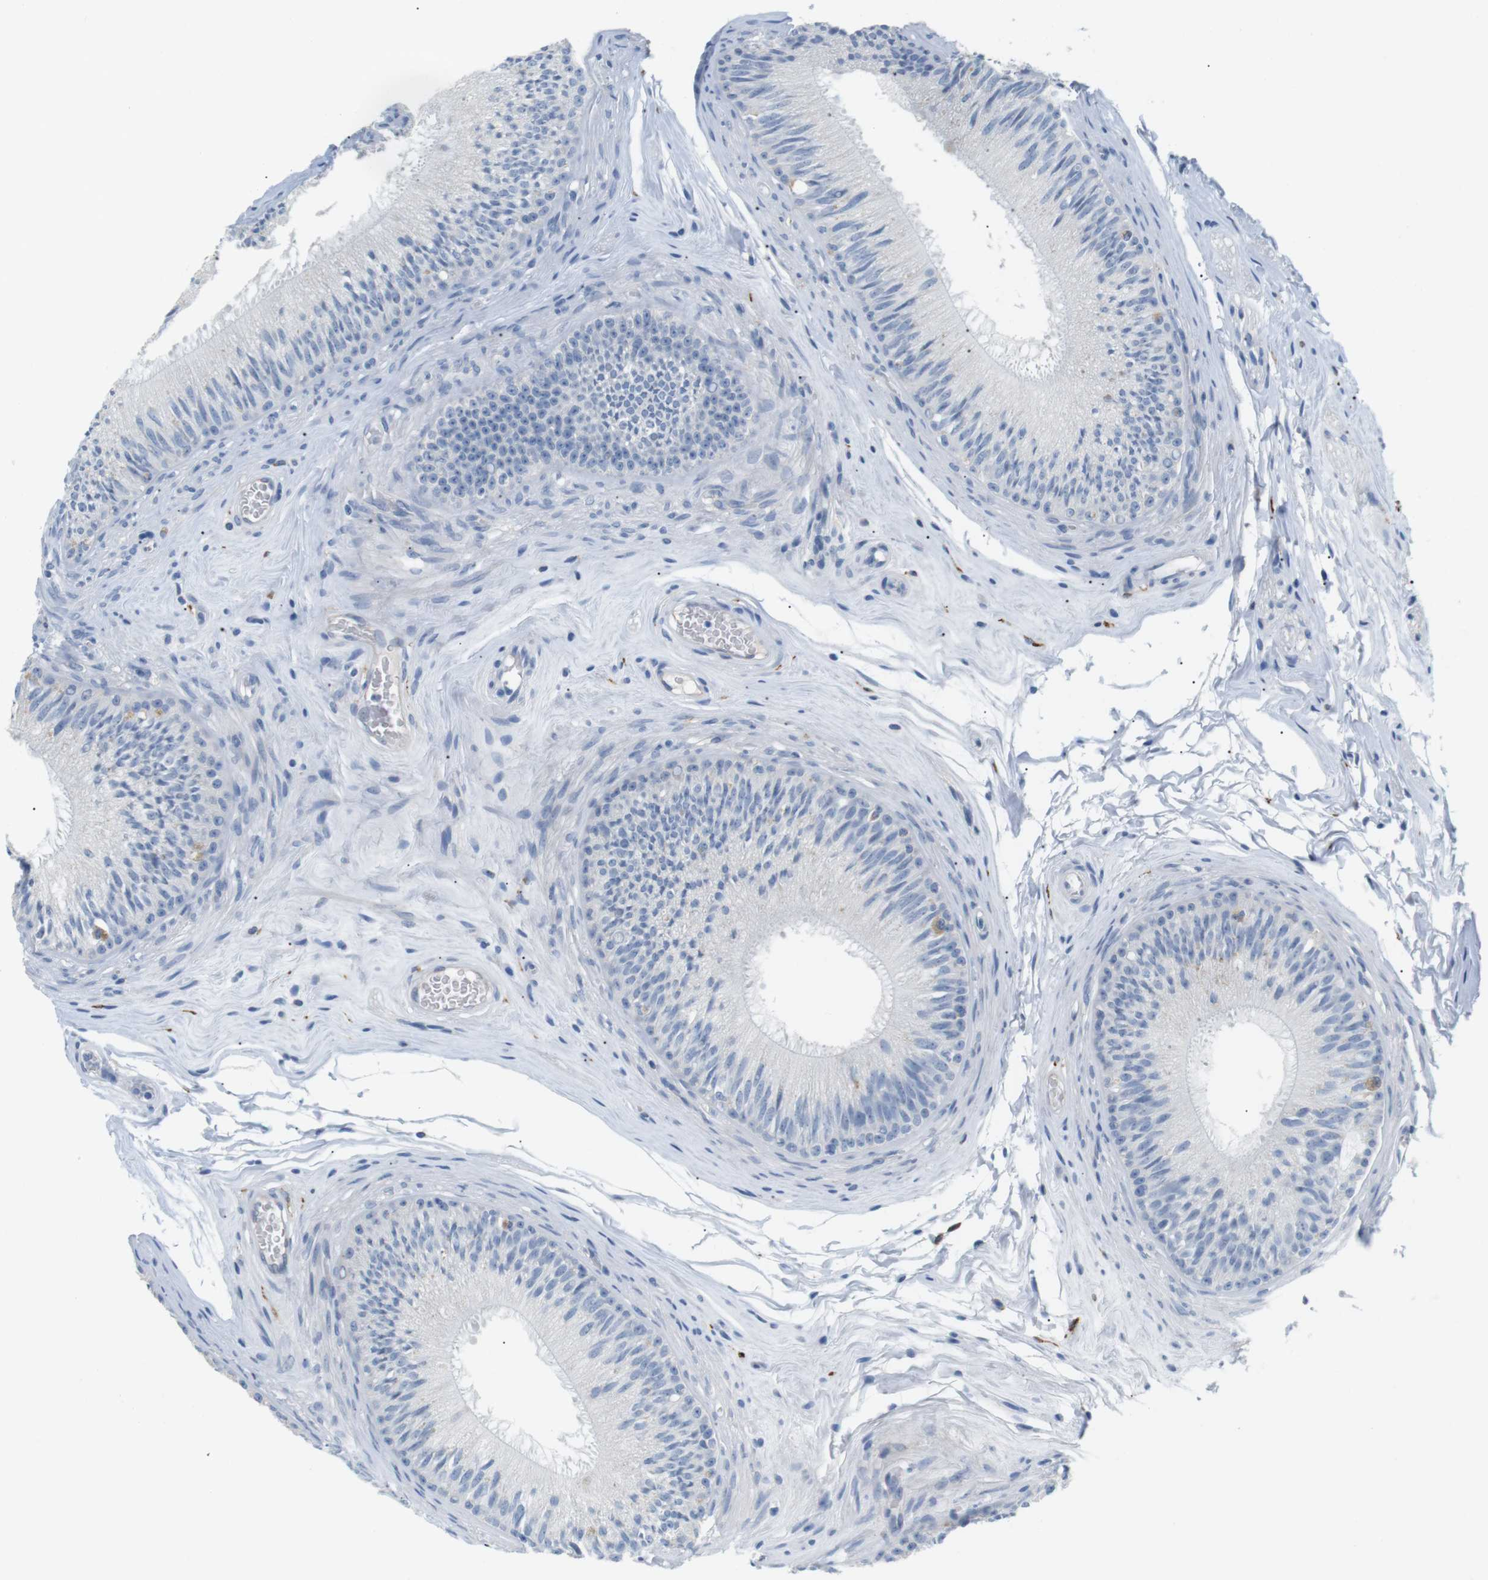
{"staining": {"intensity": "negative", "quantity": "none", "location": "none"}, "tissue": "epididymis", "cell_type": "Glandular cells", "image_type": "normal", "snomed": [{"axis": "morphology", "description": "Normal tissue, NOS"}, {"axis": "topography", "description": "Testis"}, {"axis": "topography", "description": "Epididymis"}], "caption": "High power microscopy photomicrograph of an immunohistochemistry (IHC) micrograph of normal epididymis, revealing no significant positivity in glandular cells. Brightfield microscopy of immunohistochemistry stained with DAB (brown) and hematoxylin (blue), captured at high magnification.", "gene": "FCGRT", "patient": {"sex": "male", "age": 36}}